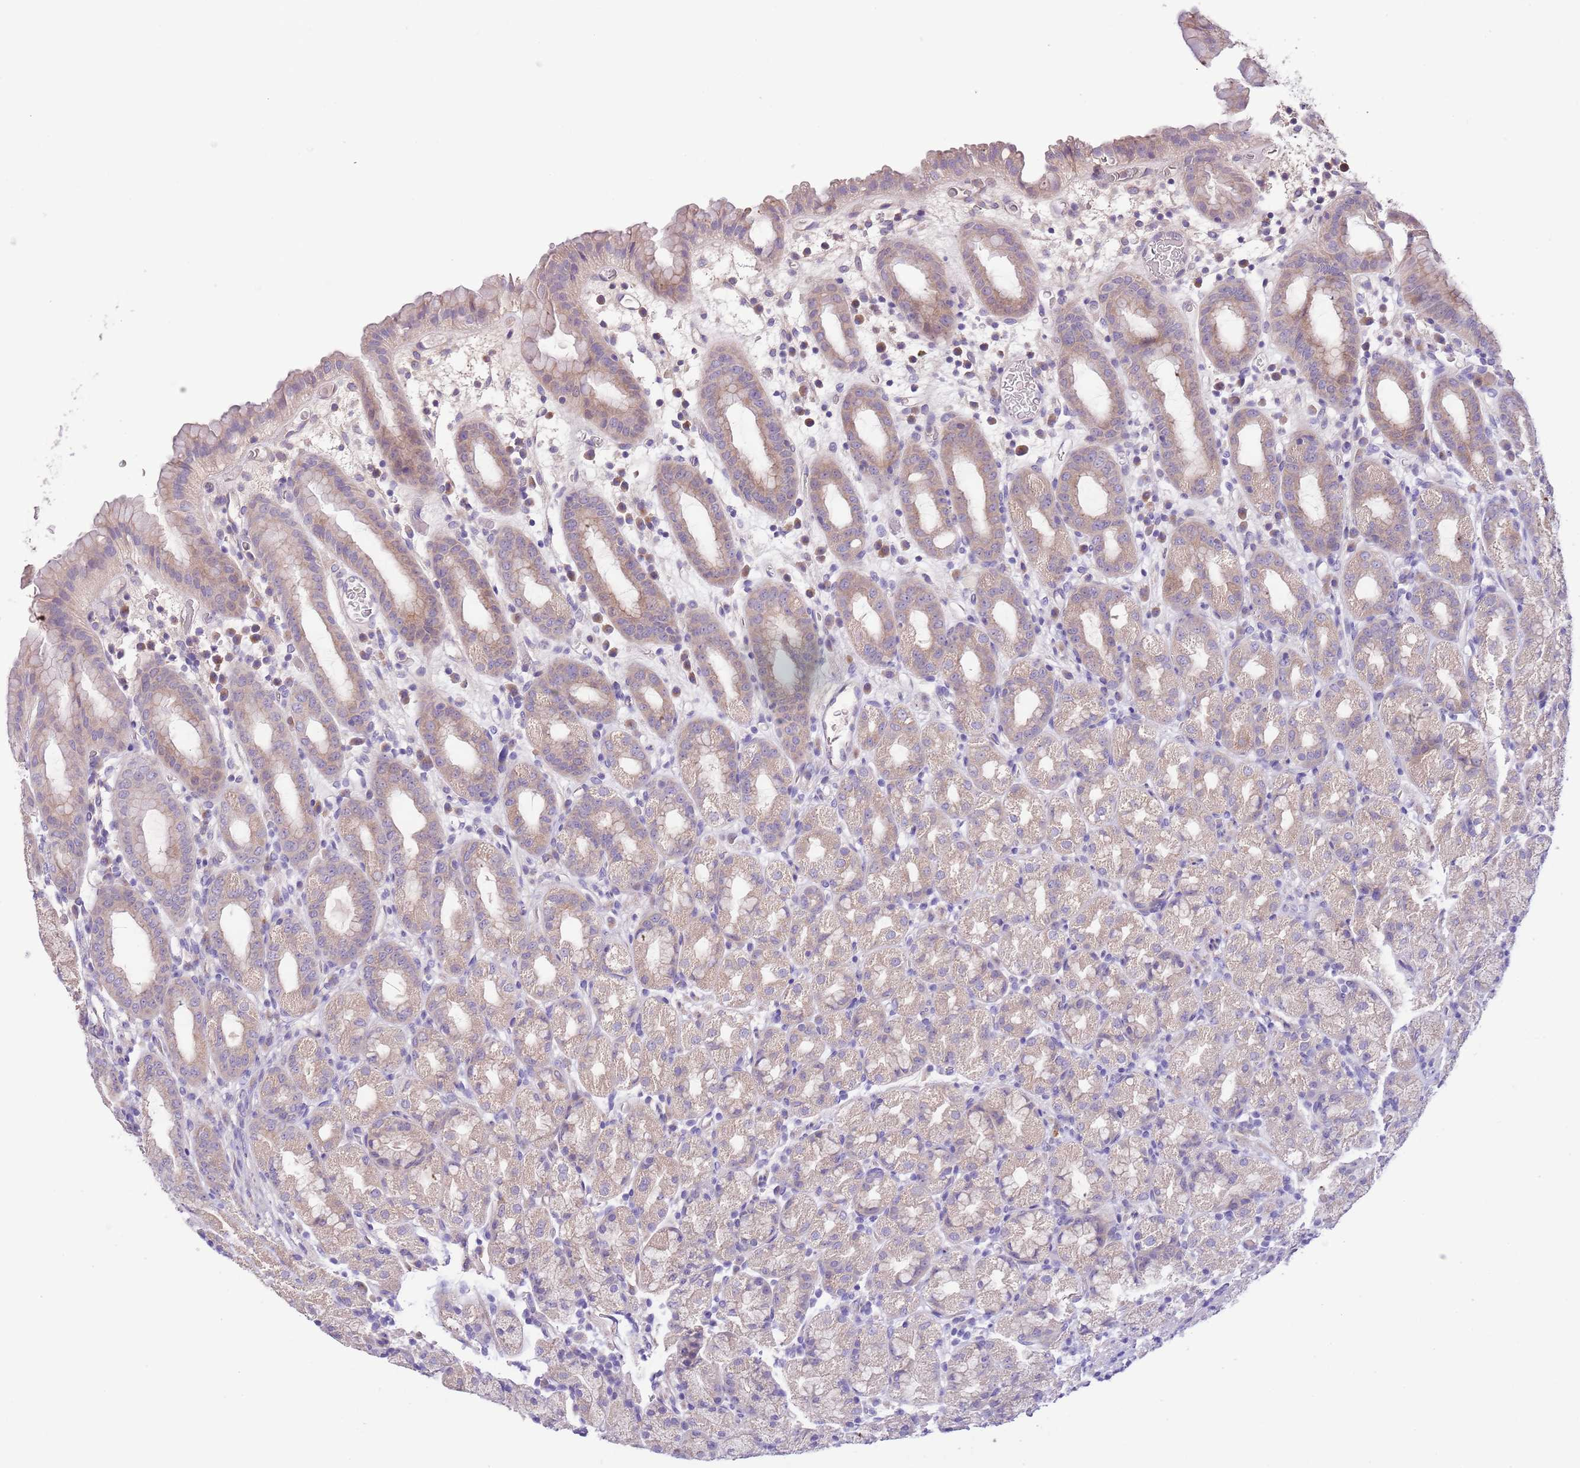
{"staining": {"intensity": "weak", "quantity": ">75%", "location": "cytoplasmic/membranous"}, "tissue": "stomach", "cell_type": "Glandular cells", "image_type": "normal", "snomed": [{"axis": "morphology", "description": "Normal tissue, NOS"}, {"axis": "topography", "description": "Stomach, upper"}, {"axis": "topography", "description": "Stomach, lower"}, {"axis": "topography", "description": "Small intestine"}], "caption": "Immunohistochemistry histopathology image of unremarkable human stomach stained for a protein (brown), which displays low levels of weak cytoplasmic/membranous expression in approximately >75% of glandular cells.", "gene": "ZNF658", "patient": {"sex": "male", "age": 68}}